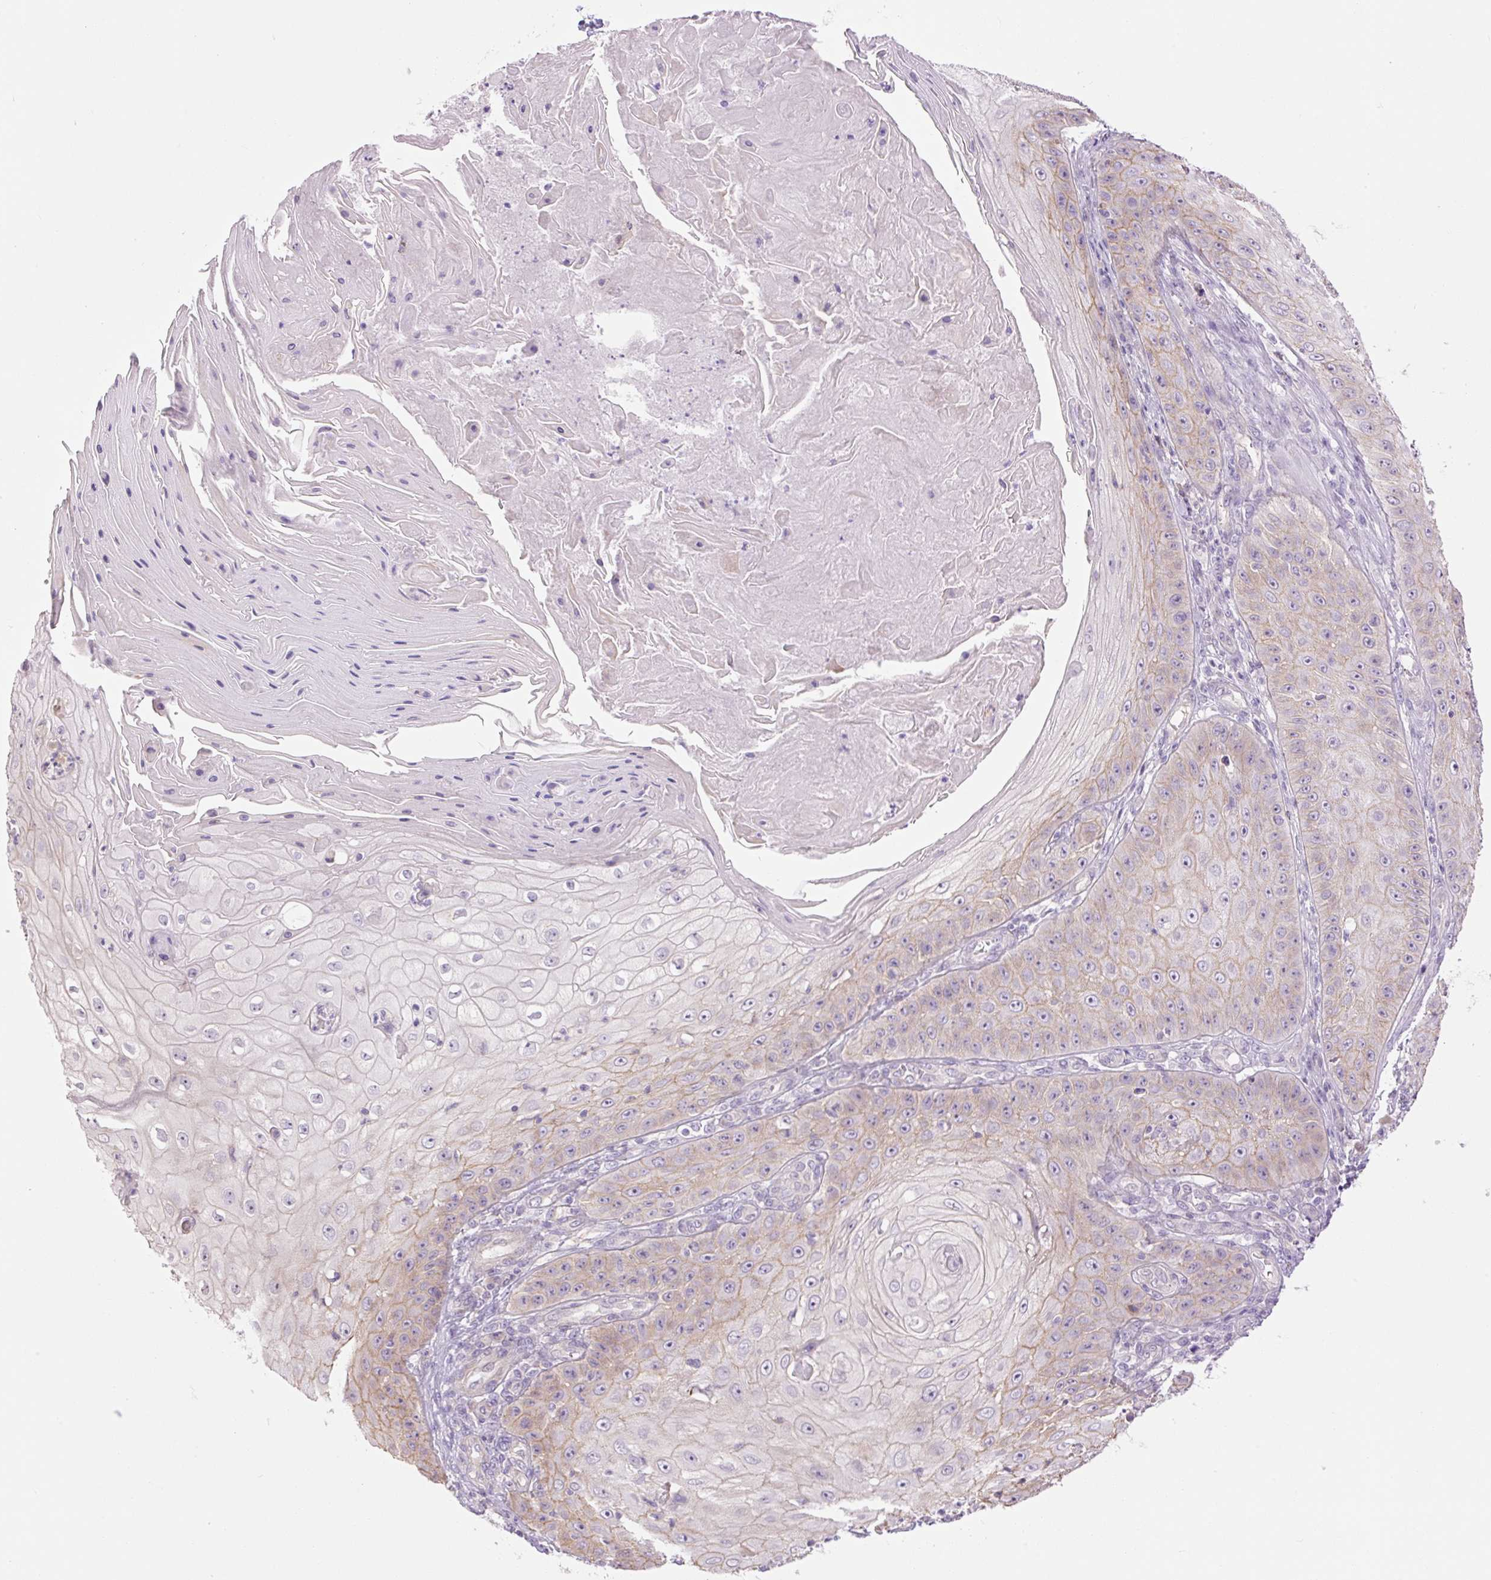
{"staining": {"intensity": "weak", "quantity": "<25%", "location": "cytoplasmic/membranous"}, "tissue": "skin cancer", "cell_type": "Tumor cells", "image_type": "cancer", "snomed": [{"axis": "morphology", "description": "Squamous cell carcinoma, NOS"}, {"axis": "topography", "description": "Skin"}], "caption": "Immunohistochemical staining of human skin cancer (squamous cell carcinoma) exhibits no significant positivity in tumor cells.", "gene": "GRID2", "patient": {"sex": "male", "age": 70}}